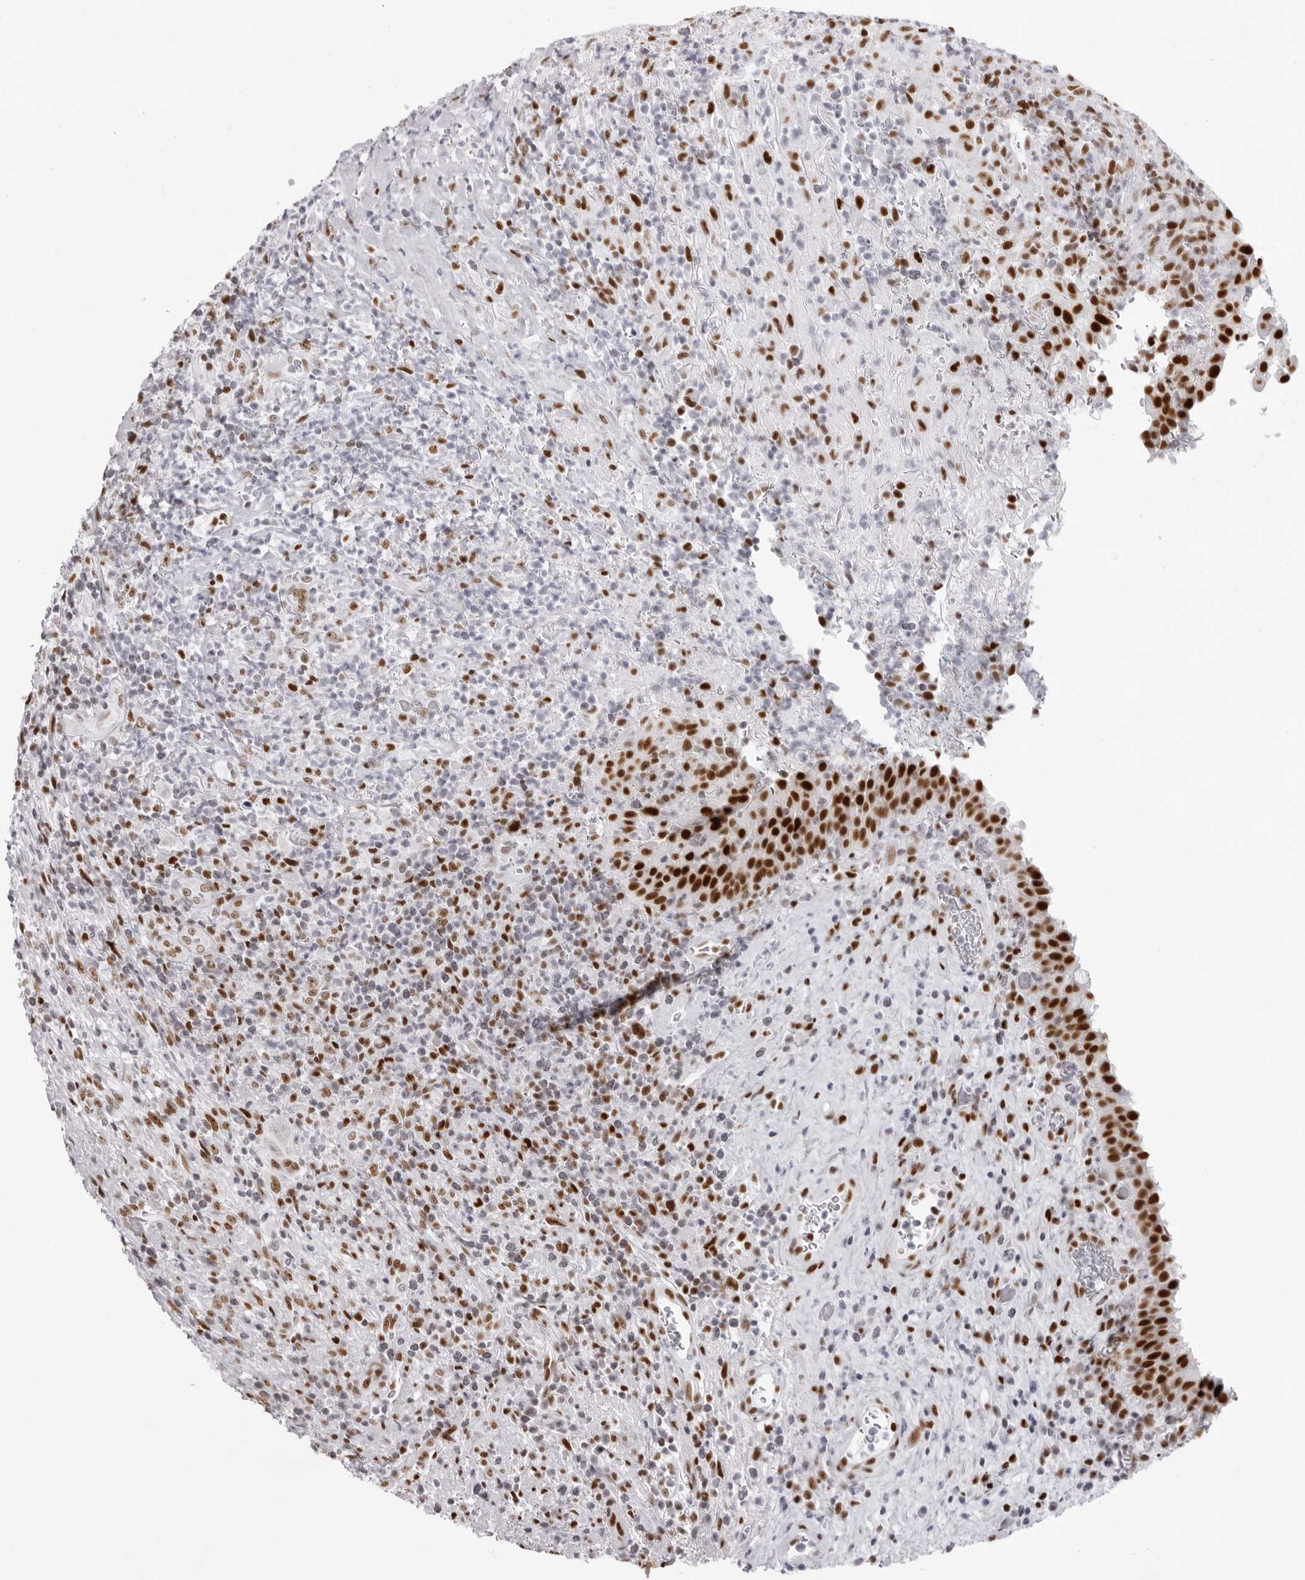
{"staining": {"intensity": "strong", "quantity": ">75%", "location": "nuclear"}, "tissue": "urinary bladder", "cell_type": "Urothelial cells", "image_type": "normal", "snomed": [{"axis": "morphology", "description": "Normal tissue, NOS"}, {"axis": "morphology", "description": "Inflammation, NOS"}, {"axis": "topography", "description": "Urinary bladder"}], "caption": "This is a histology image of IHC staining of benign urinary bladder, which shows strong staining in the nuclear of urothelial cells.", "gene": "IRF2BP2", "patient": {"sex": "female", "age": 75}}